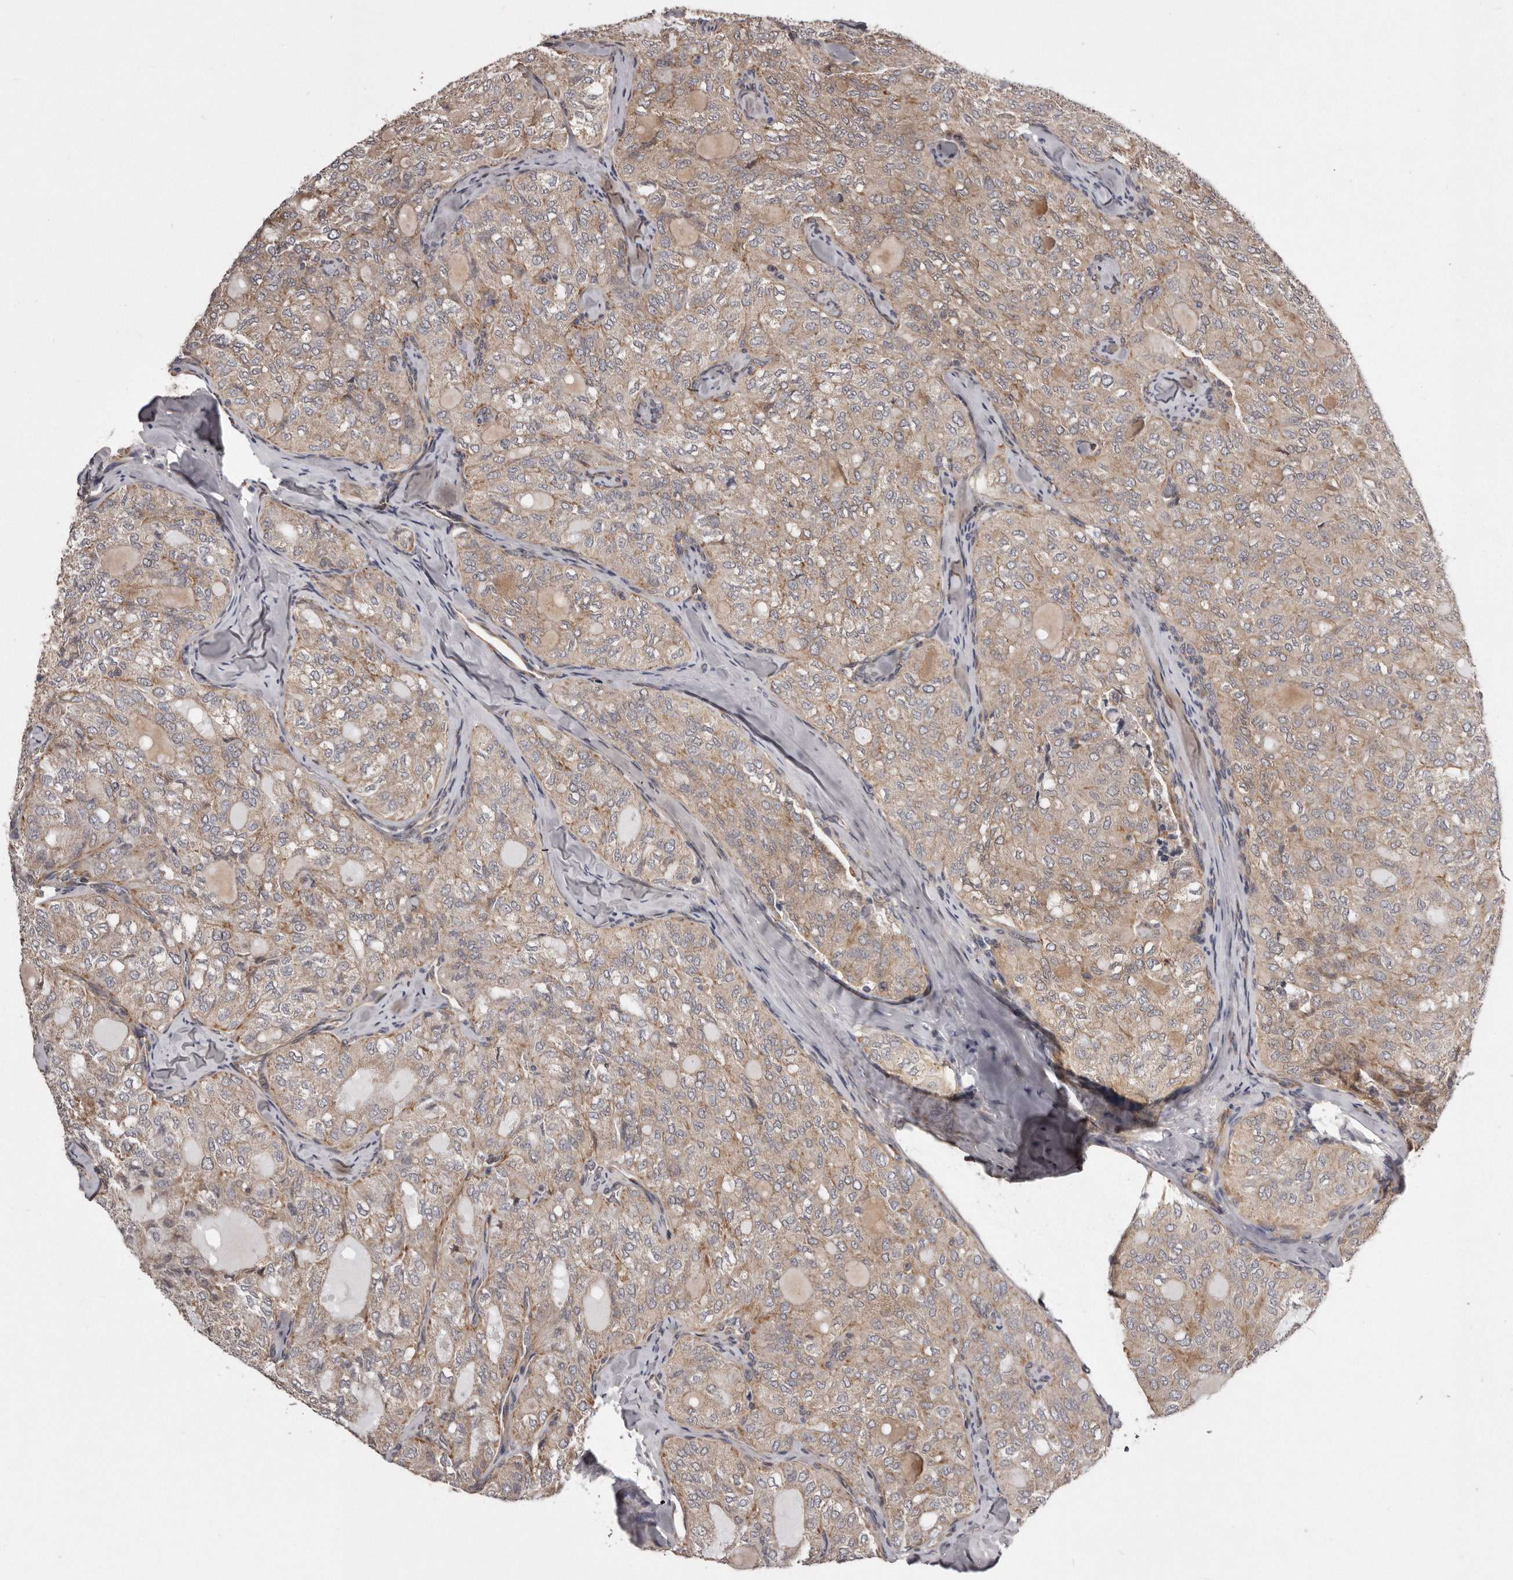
{"staining": {"intensity": "weak", "quantity": ">75%", "location": "cytoplasmic/membranous"}, "tissue": "thyroid cancer", "cell_type": "Tumor cells", "image_type": "cancer", "snomed": [{"axis": "morphology", "description": "Follicular adenoma carcinoma, NOS"}, {"axis": "topography", "description": "Thyroid gland"}], "caption": "Follicular adenoma carcinoma (thyroid) stained with a protein marker reveals weak staining in tumor cells.", "gene": "ARMCX1", "patient": {"sex": "male", "age": 75}}